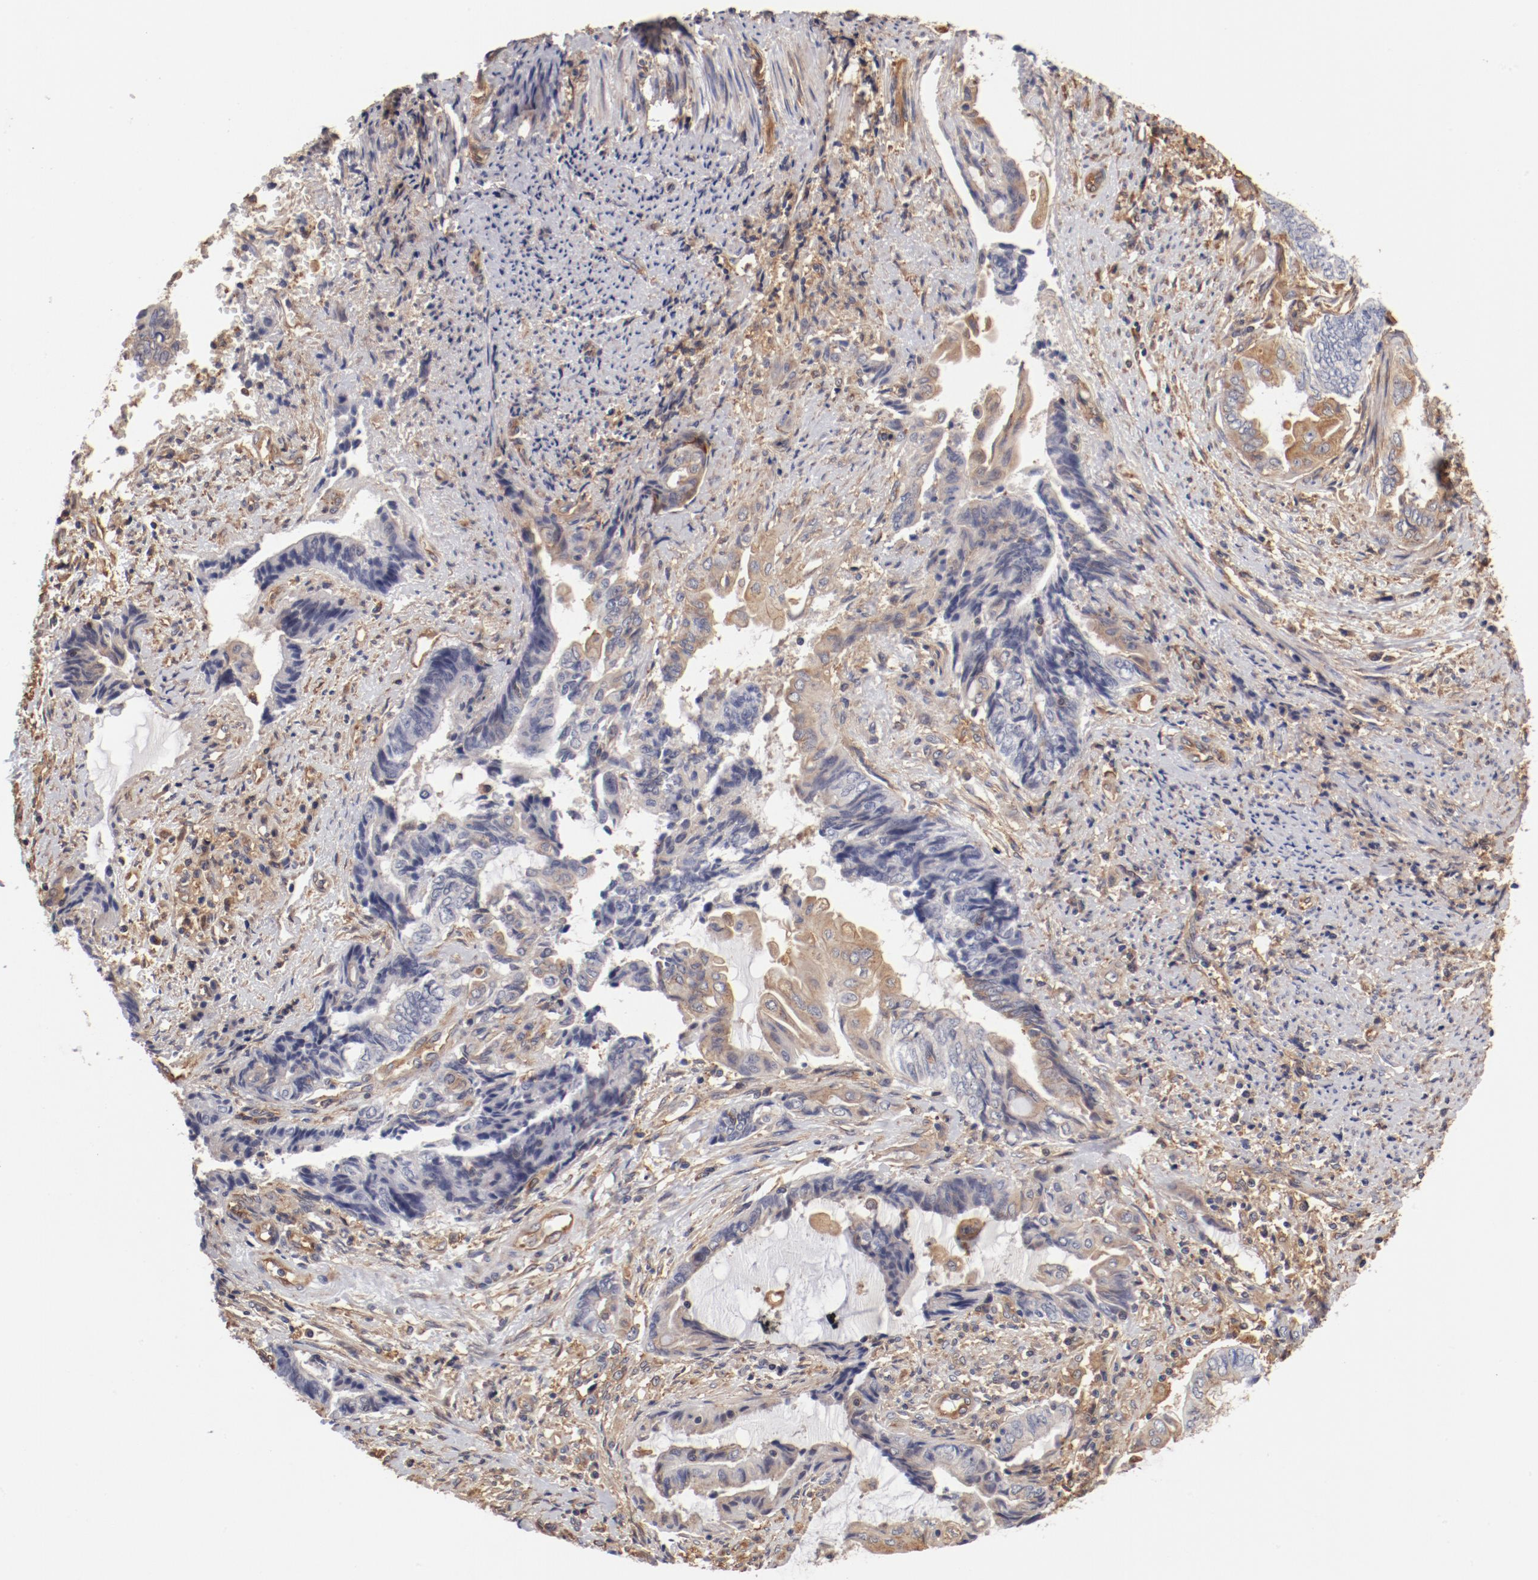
{"staining": {"intensity": "weak", "quantity": "25%-75%", "location": "cytoplasmic/membranous"}, "tissue": "endometrial cancer", "cell_type": "Tumor cells", "image_type": "cancer", "snomed": [{"axis": "morphology", "description": "Adenocarcinoma, NOS"}, {"axis": "topography", "description": "Uterus"}, {"axis": "topography", "description": "Endometrium"}], "caption": "An IHC histopathology image of tumor tissue is shown. Protein staining in brown highlights weak cytoplasmic/membranous positivity in endometrial adenocarcinoma within tumor cells.", "gene": "FCMR", "patient": {"sex": "female", "age": 70}}